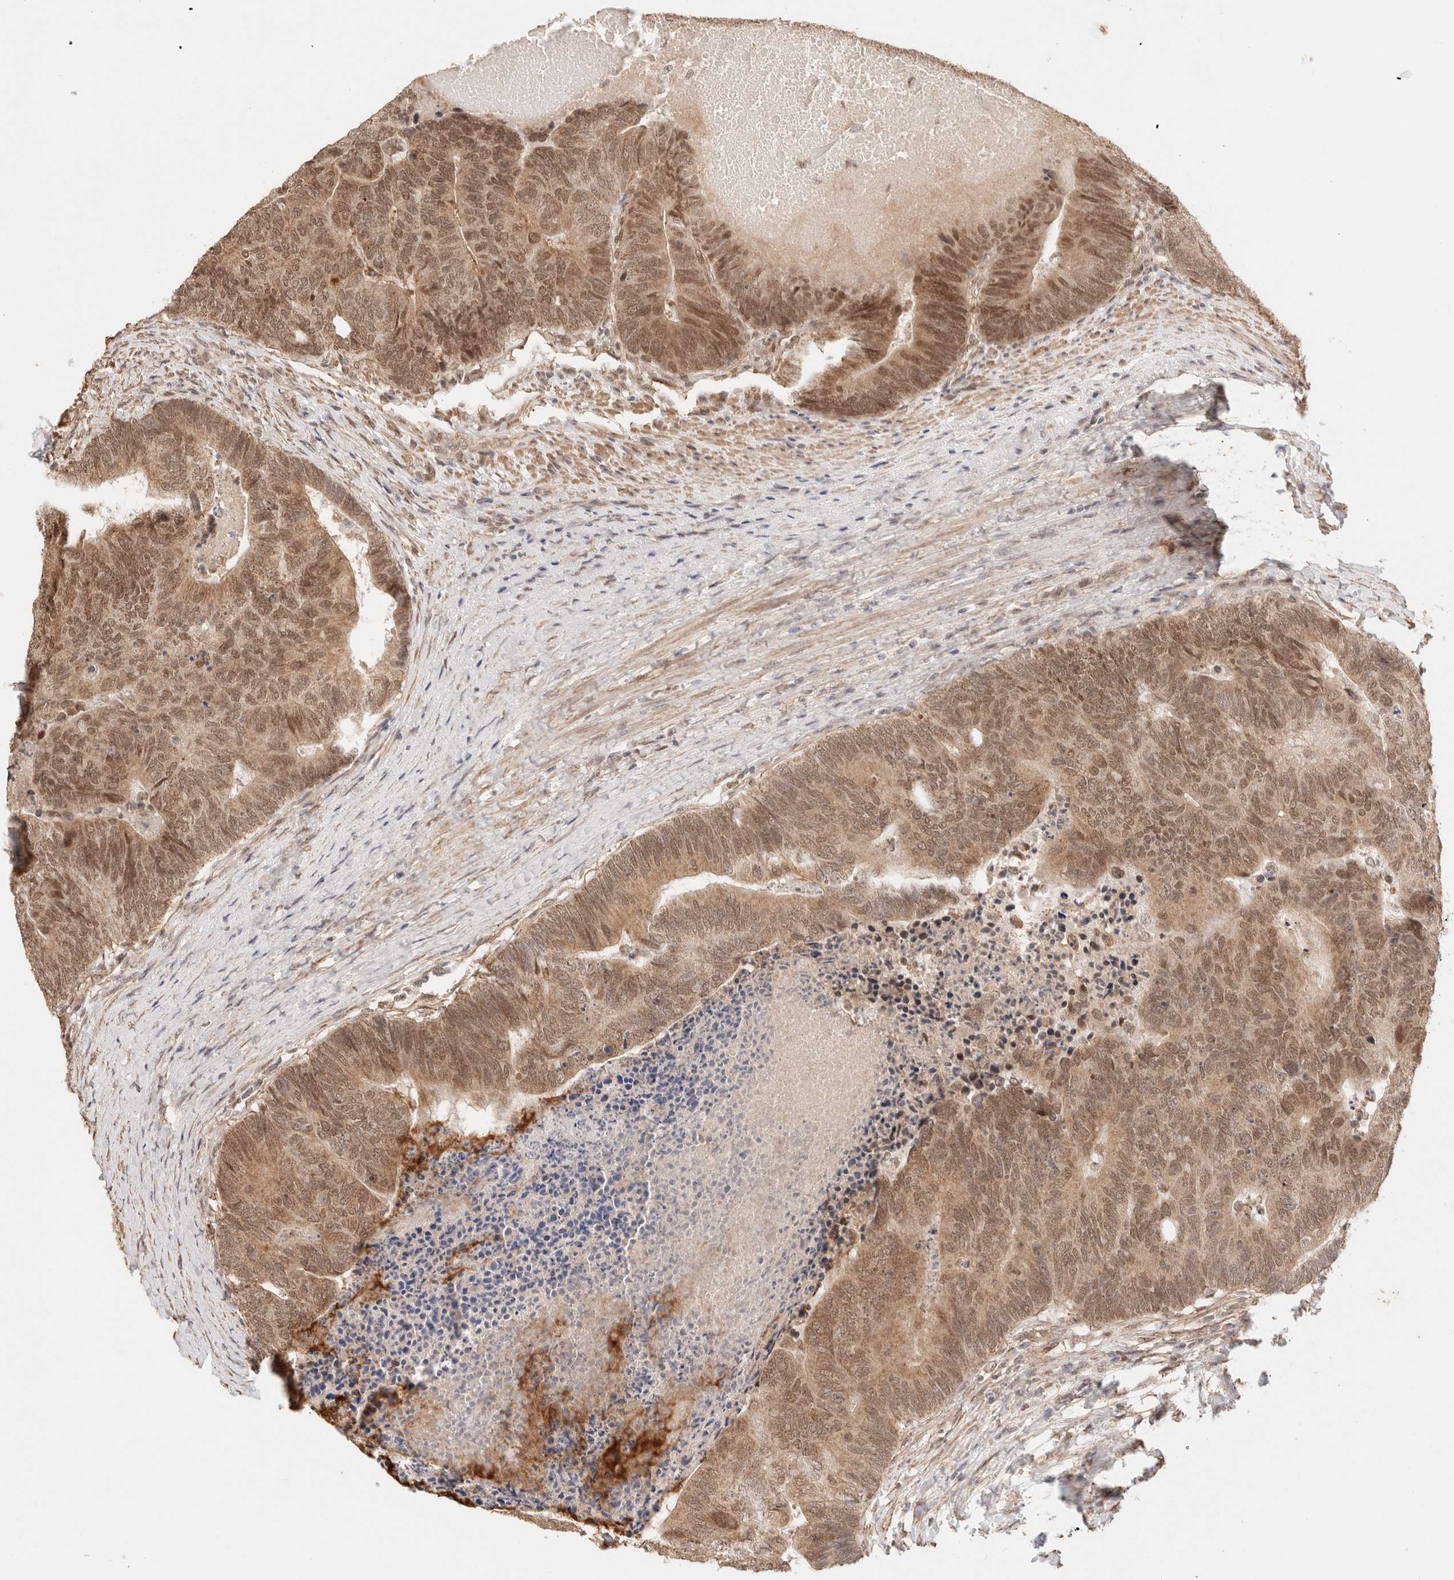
{"staining": {"intensity": "moderate", "quantity": ">75%", "location": "cytoplasmic/membranous,nuclear"}, "tissue": "colorectal cancer", "cell_type": "Tumor cells", "image_type": "cancer", "snomed": [{"axis": "morphology", "description": "Adenocarcinoma, NOS"}, {"axis": "topography", "description": "Colon"}], "caption": "Colorectal cancer was stained to show a protein in brown. There is medium levels of moderate cytoplasmic/membranous and nuclear positivity in about >75% of tumor cells.", "gene": "BRPF3", "patient": {"sex": "female", "age": 67}}